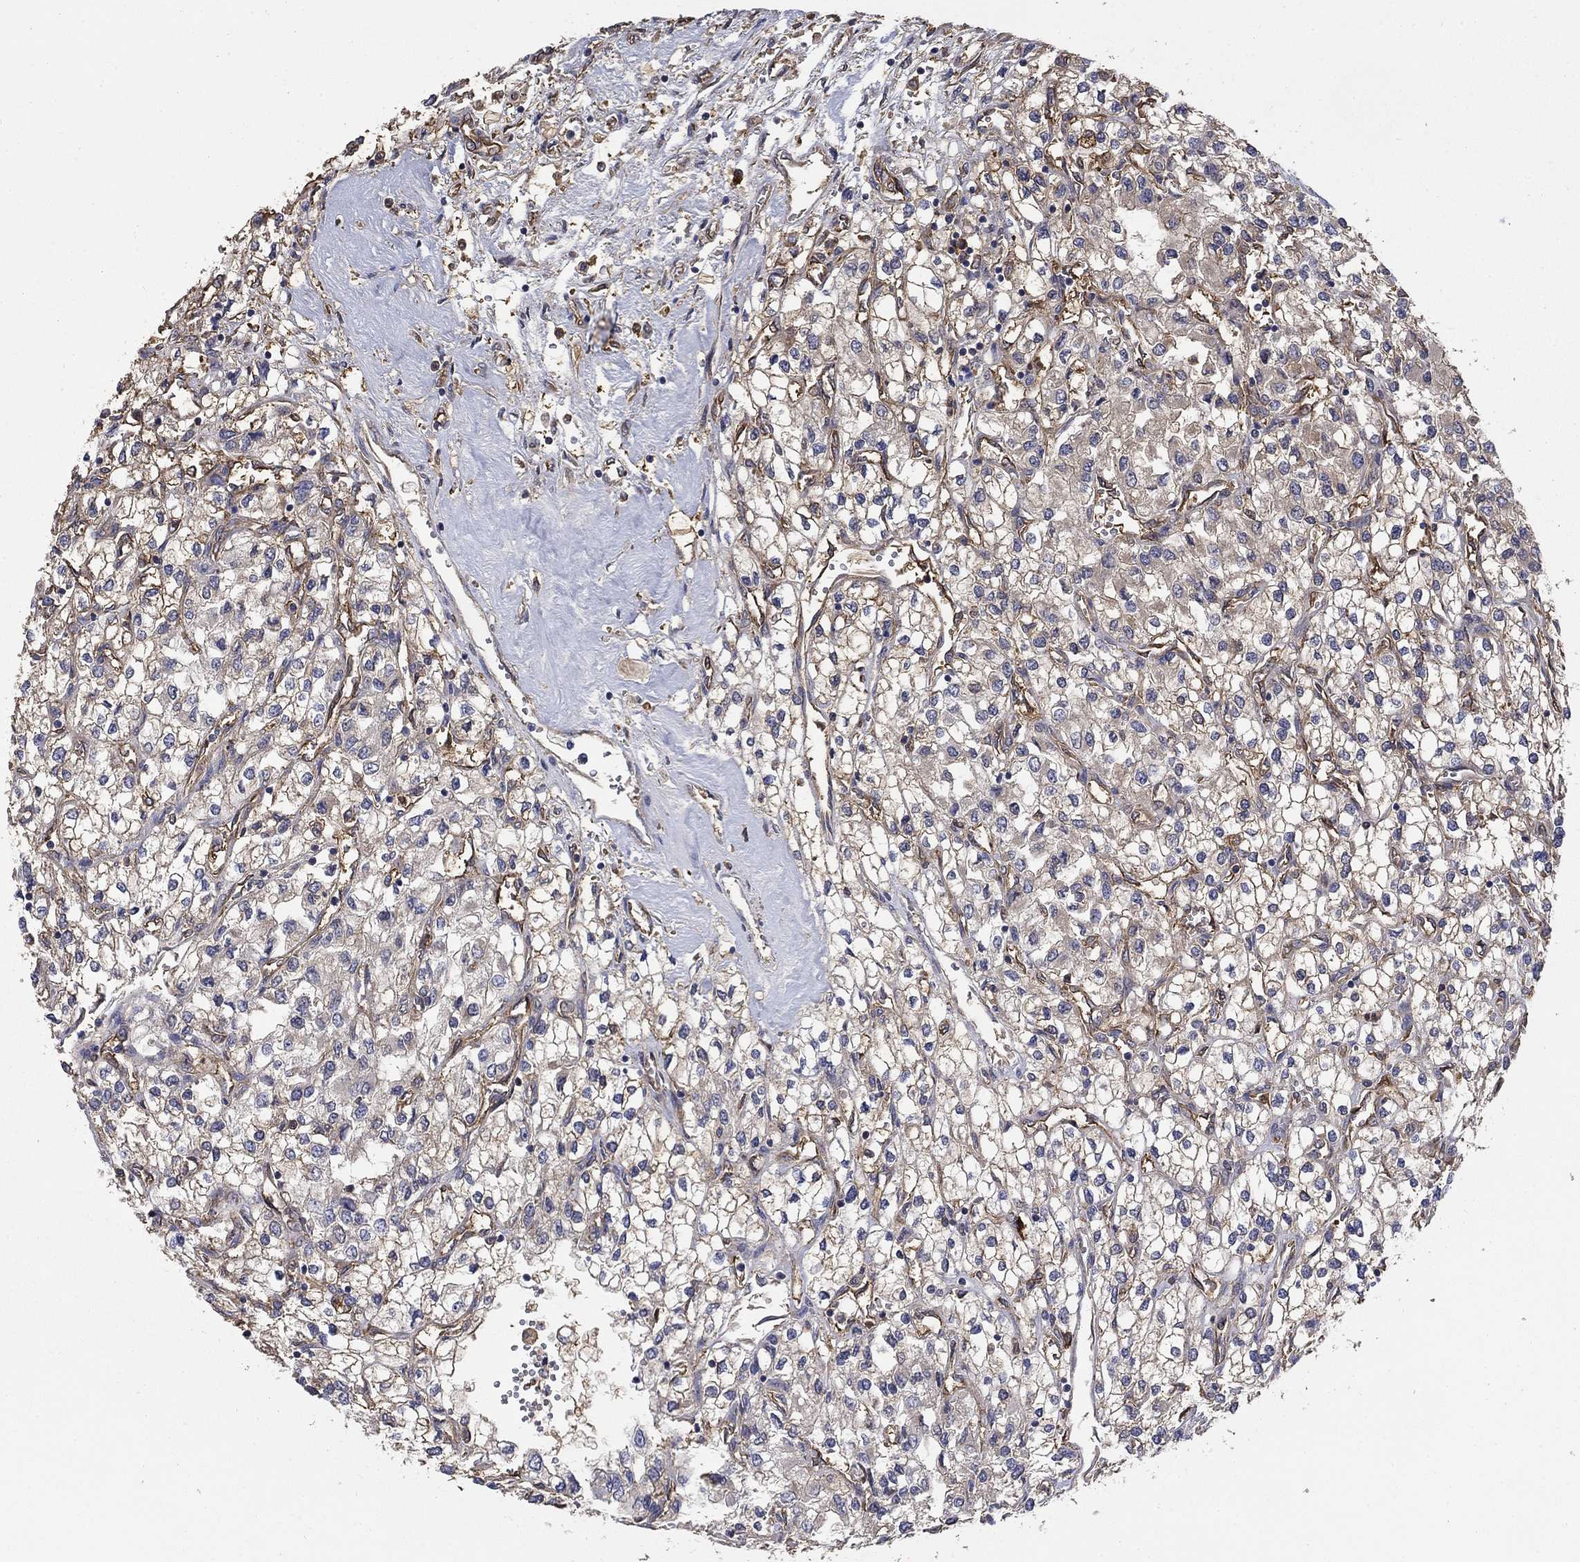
{"staining": {"intensity": "moderate", "quantity": "<25%", "location": "cytoplasmic/membranous"}, "tissue": "renal cancer", "cell_type": "Tumor cells", "image_type": "cancer", "snomed": [{"axis": "morphology", "description": "Adenocarcinoma, NOS"}, {"axis": "topography", "description": "Kidney"}], "caption": "Immunohistochemistry (IHC) micrograph of human renal cancer stained for a protein (brown), which exhibits low levels of moderate cytoplasmic/membranous staining in approximately <25% of tumor cells.", "gene": "DPYSL2", "patient": {"sex": "male", "age": 80}}